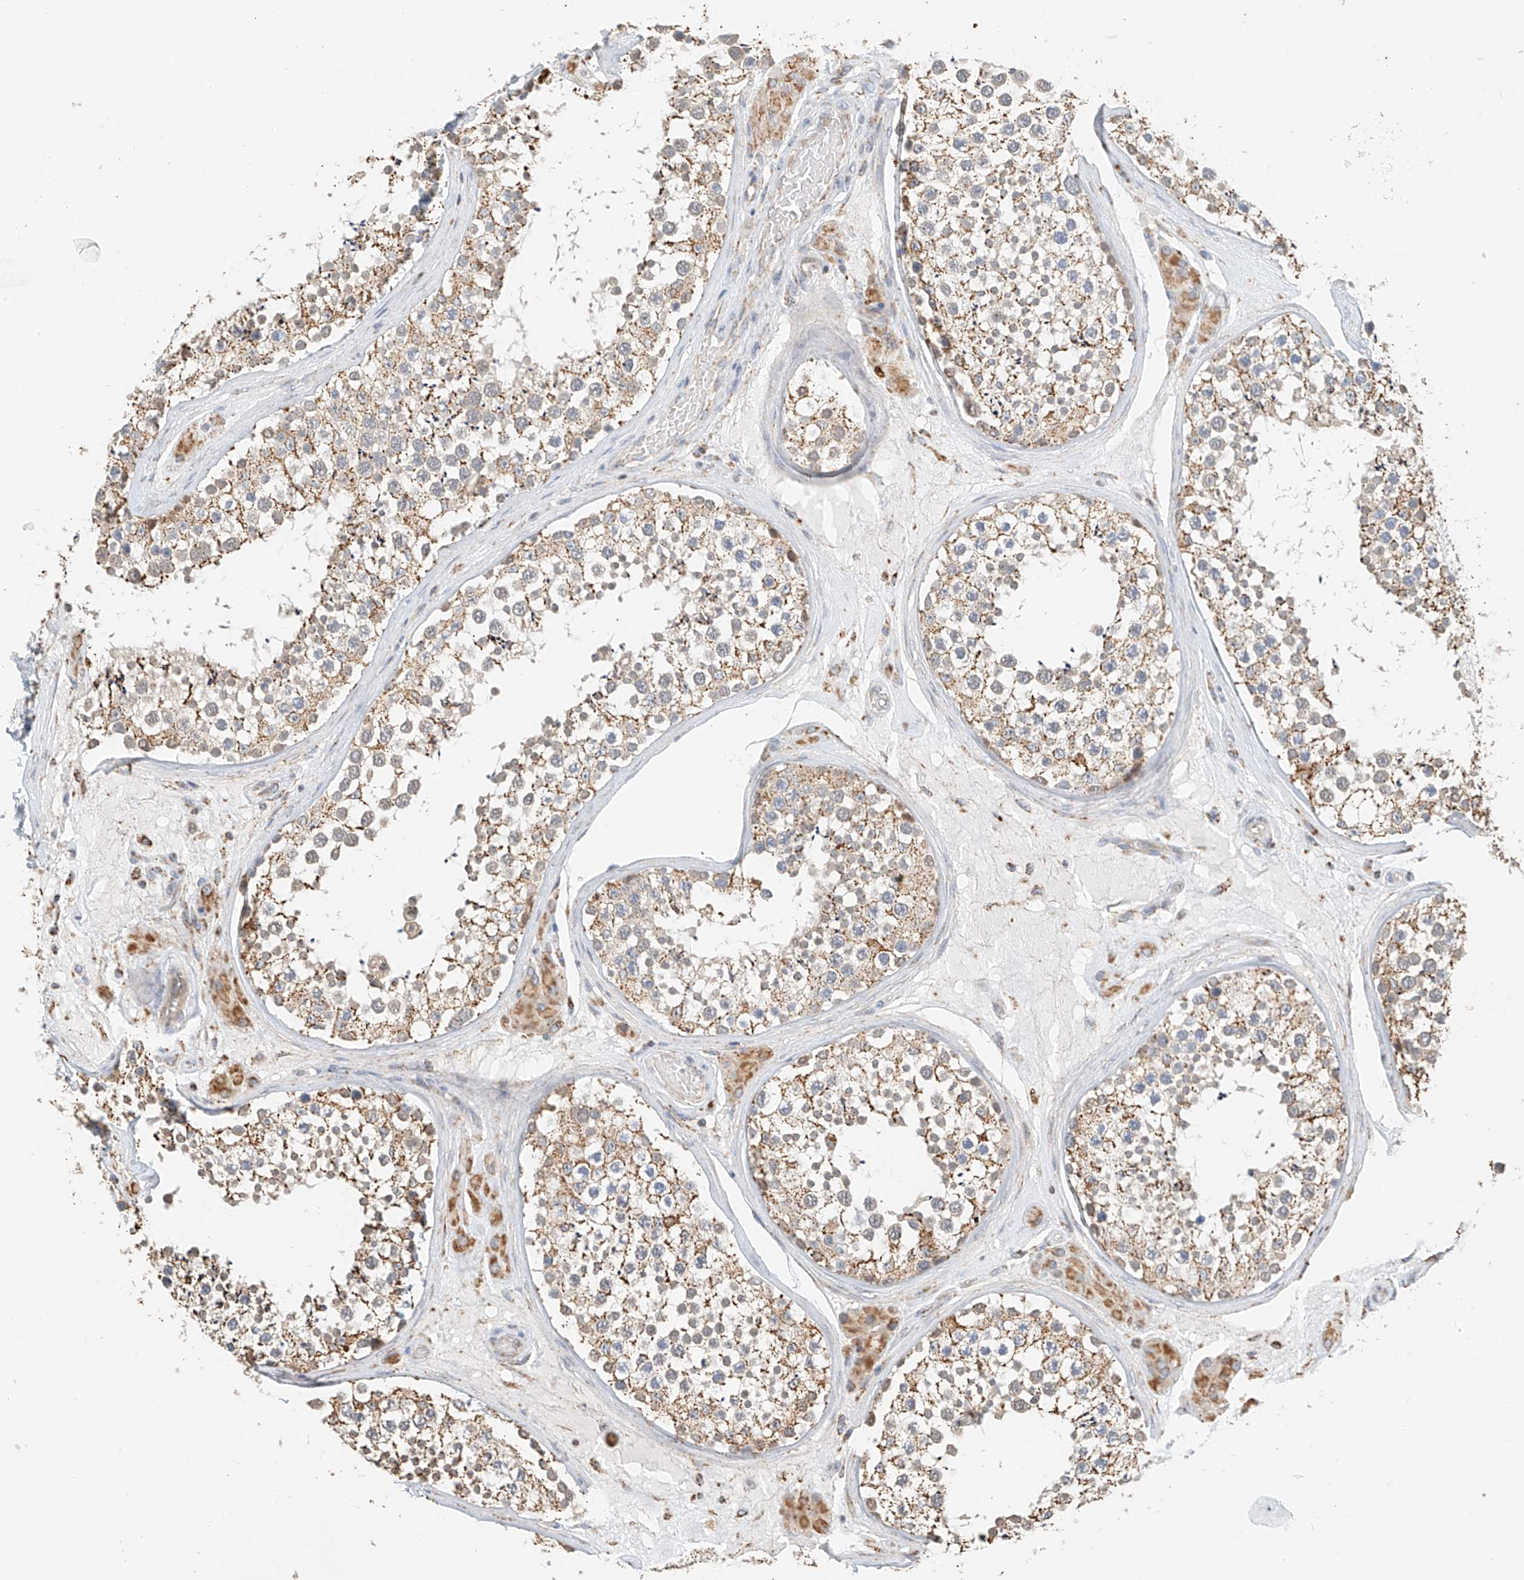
{"staining": {"intensity": "moderate", "quantity": "25%-75%", "location": "cytoplasmic/membranous"}, "tissue": "testis", "cell_type": "Cells in seminiferous ducts", "image_type": "normal", "snomed": [{"axis": "morphology", "description": "Normal tissue, NOS"}, {"axis": "topography", "description": "Testis"}], "caption": "Immunohistochemistry image of benign testis stained for a protein (brown), which demonstrates medium levels of moderate cytoplasmic/membranous positivity in about 25%-75% of cells in seminiferous ducts.", "gene": "YIPF7", "patient": {"sex": "male", "age": 46}}